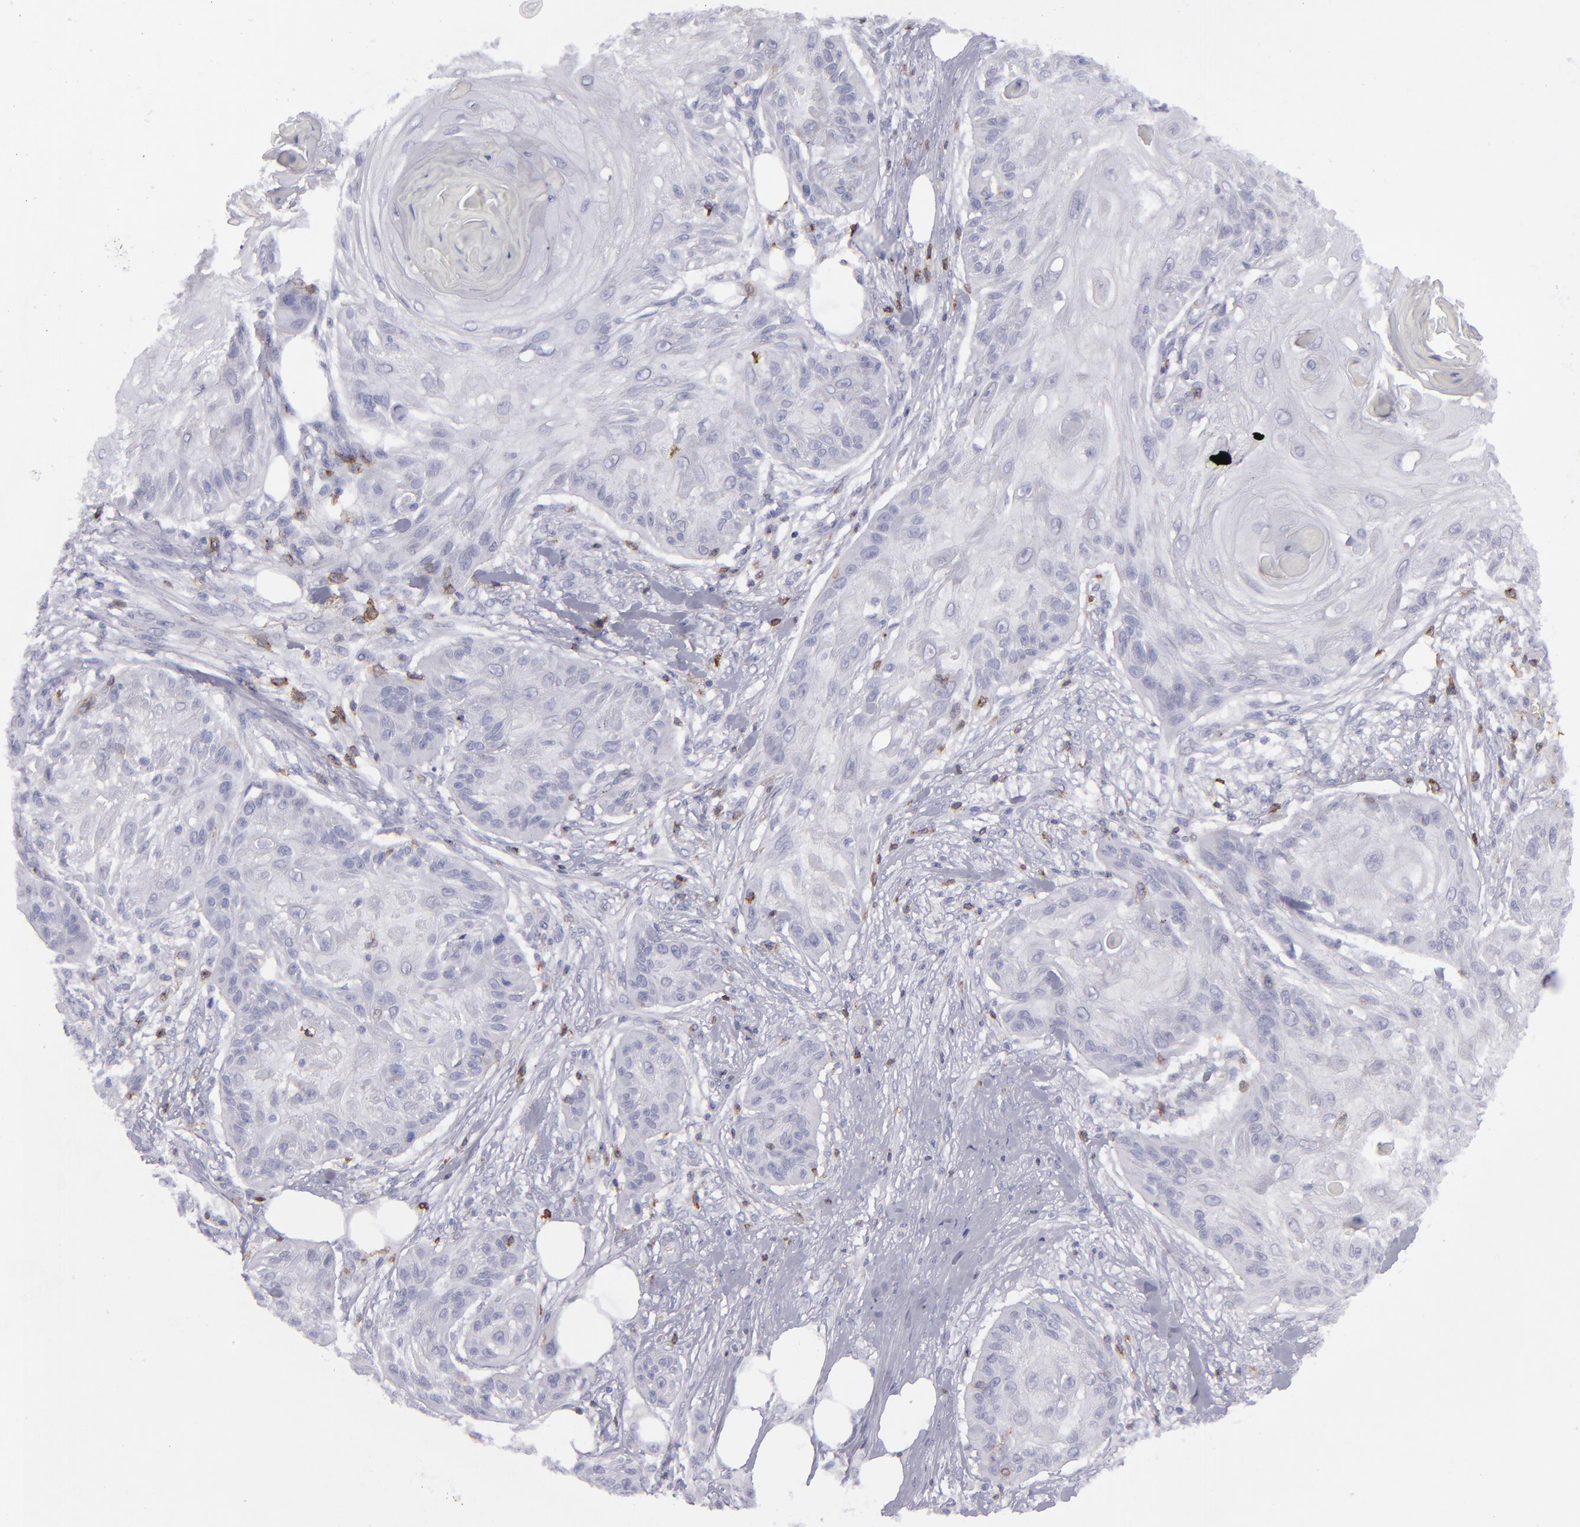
{"staining": {"intensity": "negative", "quantity": "none", "location": "none"}, "tissue": "skin cancer", "cell_type": "Tumor cells", "image_type": "cancer", "snomed": [{"axis": "morphology", "description": "Squamous cell carcinoma, NOS"}, {"axis": "topography", "description": "Skin"}], "caption": "High magnification brightfield microscopy of skin cancer stained with DAB (3,3'-diaminobenzidine) (brown) and counterstained with hematoxylin (blue): tumor cells show no significant staining.", "gene": "CD27", "patient": {"sex": "female", "age": 88}}